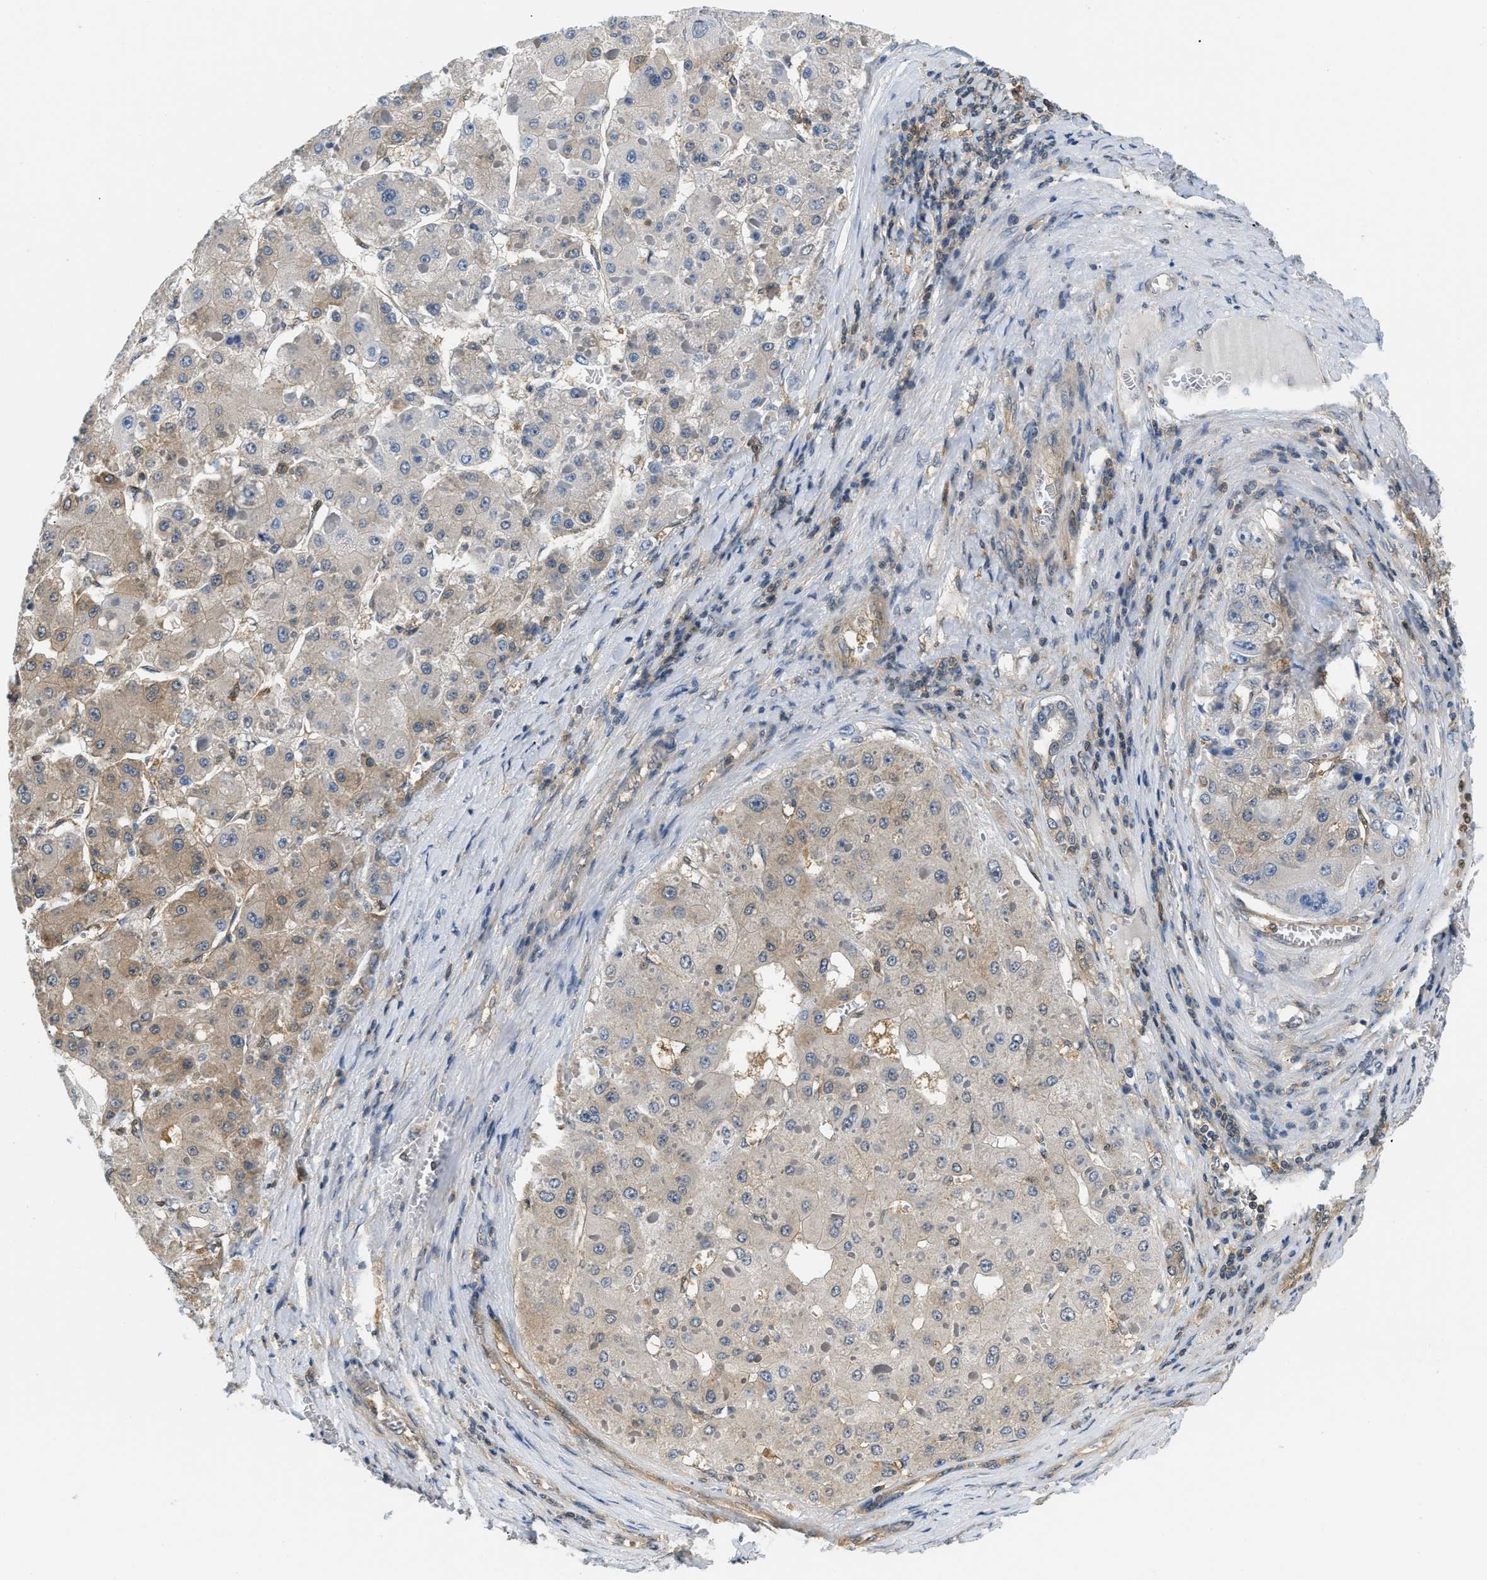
{"staining": {"intensity": "moderate", "quantity": "<25%", "location": "cytoplasmic/membranous"}, "tissue": "liver cancer", "cell_type": "Tumor cells", "image_type": "cancer", "snomed": [{"axis": "morphology", "description": "Carcinoma, Hepatocellular, NOS"}, {"axis": "topography", "description": "Liver"}], "caption": "Tumor cells demonstrate low levels of moderate cytoplasmic/membranous positivity in about <25% of cells in human liver hepatocellular carcinoma.", "gene": "EIF4EBP2", "patient": {"sex": "female", "age": 73}}